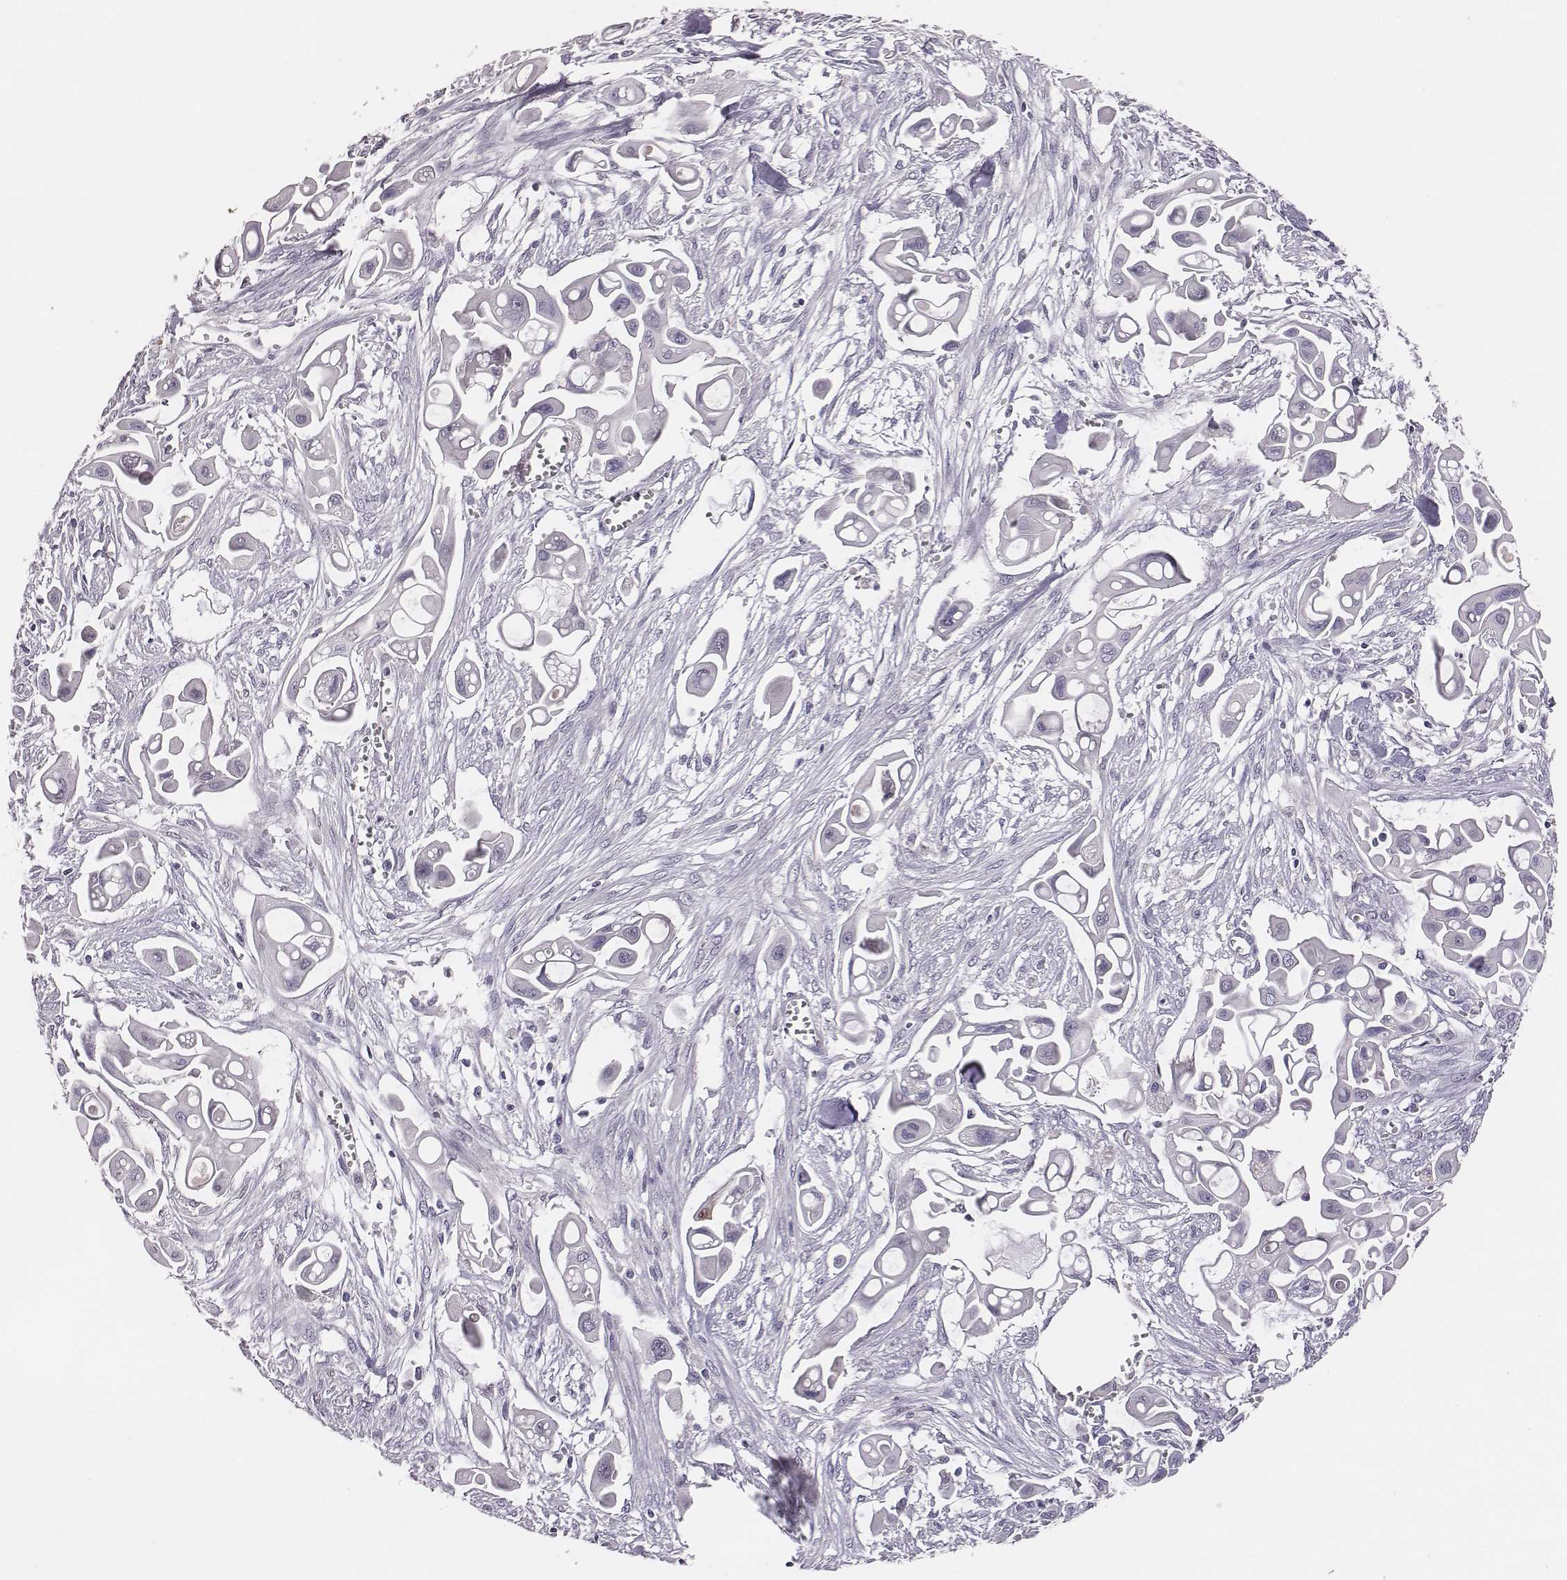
{"staining": {"intensity": "negative", "quantity": "none", "location": "none"}, "tissue": "pancreatic cancer", "cell_type": "Tumor cells", "image_type": "cancer", "snomed": [{"axis": "morphology", "description": "Adenocarcinoma, NOS"}, {"axis": "topography", "description": "Pancreas"}], "caption": "Immunohistochemistry (IHC) micrograph of neoplastic tissue: pancreatic cancer (adenocarcinoma) stained with DAB exhibits no significant protein positivity in tumor cells.", "gene": "EN1", "patient": {"sex": "male", "age": 50}}